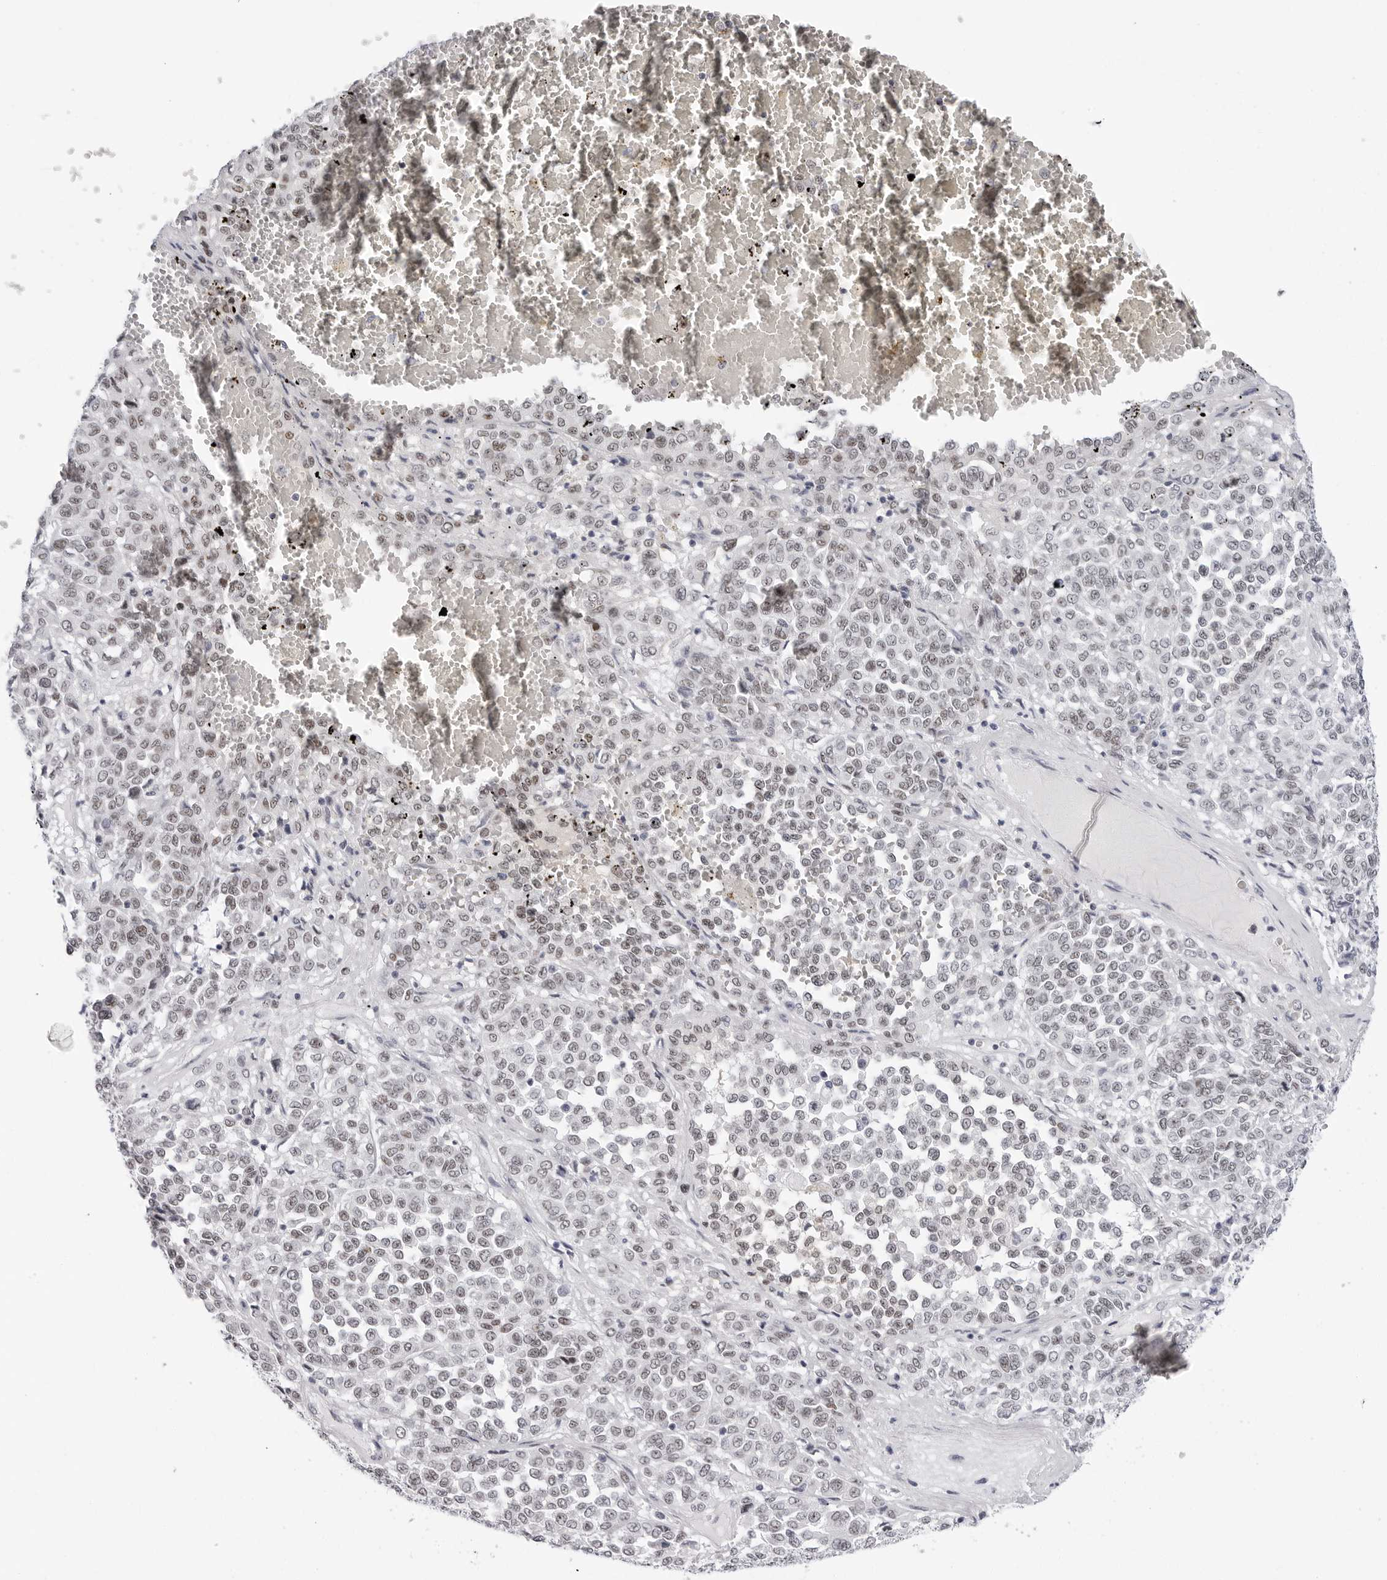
{"staining": {"intensity": "weak", "quantity": ">75%", "location": "nuclear"}, "tissue": "melanoma", "cell_type": "Tumor cells", "image_type": "cancer", "snomed": [{"axis": "morphology", "description": "Malignant melanoma, Metastatic site"}, {"axis": "topography", "description": "Pancreas"}], "caption": "The histopathology image displays a brown stain indicating the presence of a protein in the nuclear of tumor cells in malignant melanoma (metastatic site).", "gene": "VEZF1", "patient": {"sex": "female", "age": 30}}